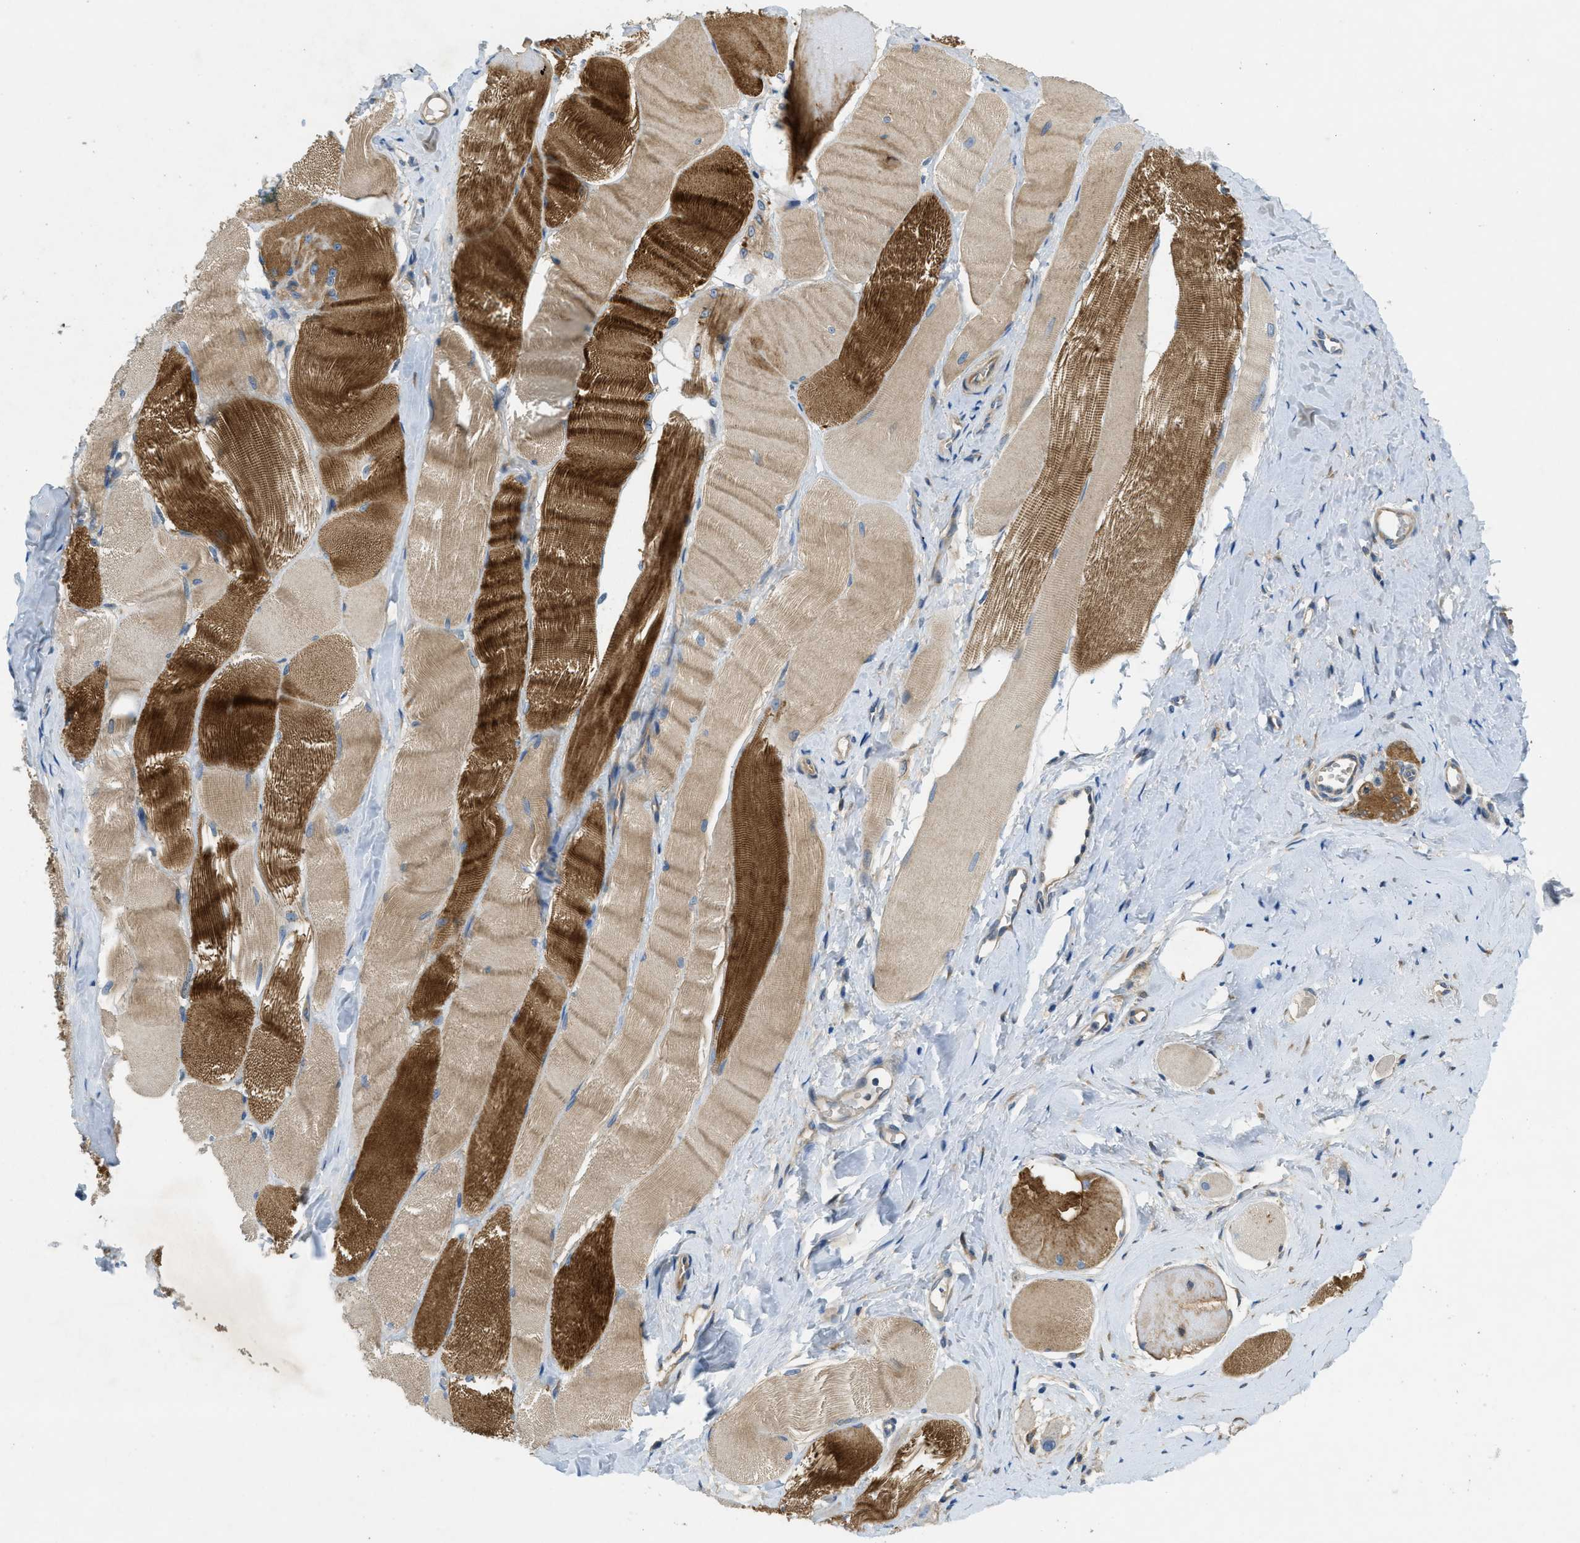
{"staining": {"intensity": "strong", "quantity": ">75%", "location": "cytoplasmic/membranous"}, "tissue": "skeletal muscle", "cell_type": "Myocytes", "image_type": "normal", "snomed": [{"axis": "morphology", "description": "Normal tissue, NOS"}, {"axis": "morphology", "description": "Squamous cell carcinoma, NOS"}, {"axis": "topography", "description": "Skeletal muscle"}], "caption": "The immunohistochemical stain highlights strong cytoplasmic/membranous staining in myocytes of unremarkable skeletal muscle. Using DAB (brown) and hematoxylin (blue) stains, captured at high magnification using brightfield microscopy.", "gene": "RIPK2", "patient": {"sex": "male", "age": 51}}